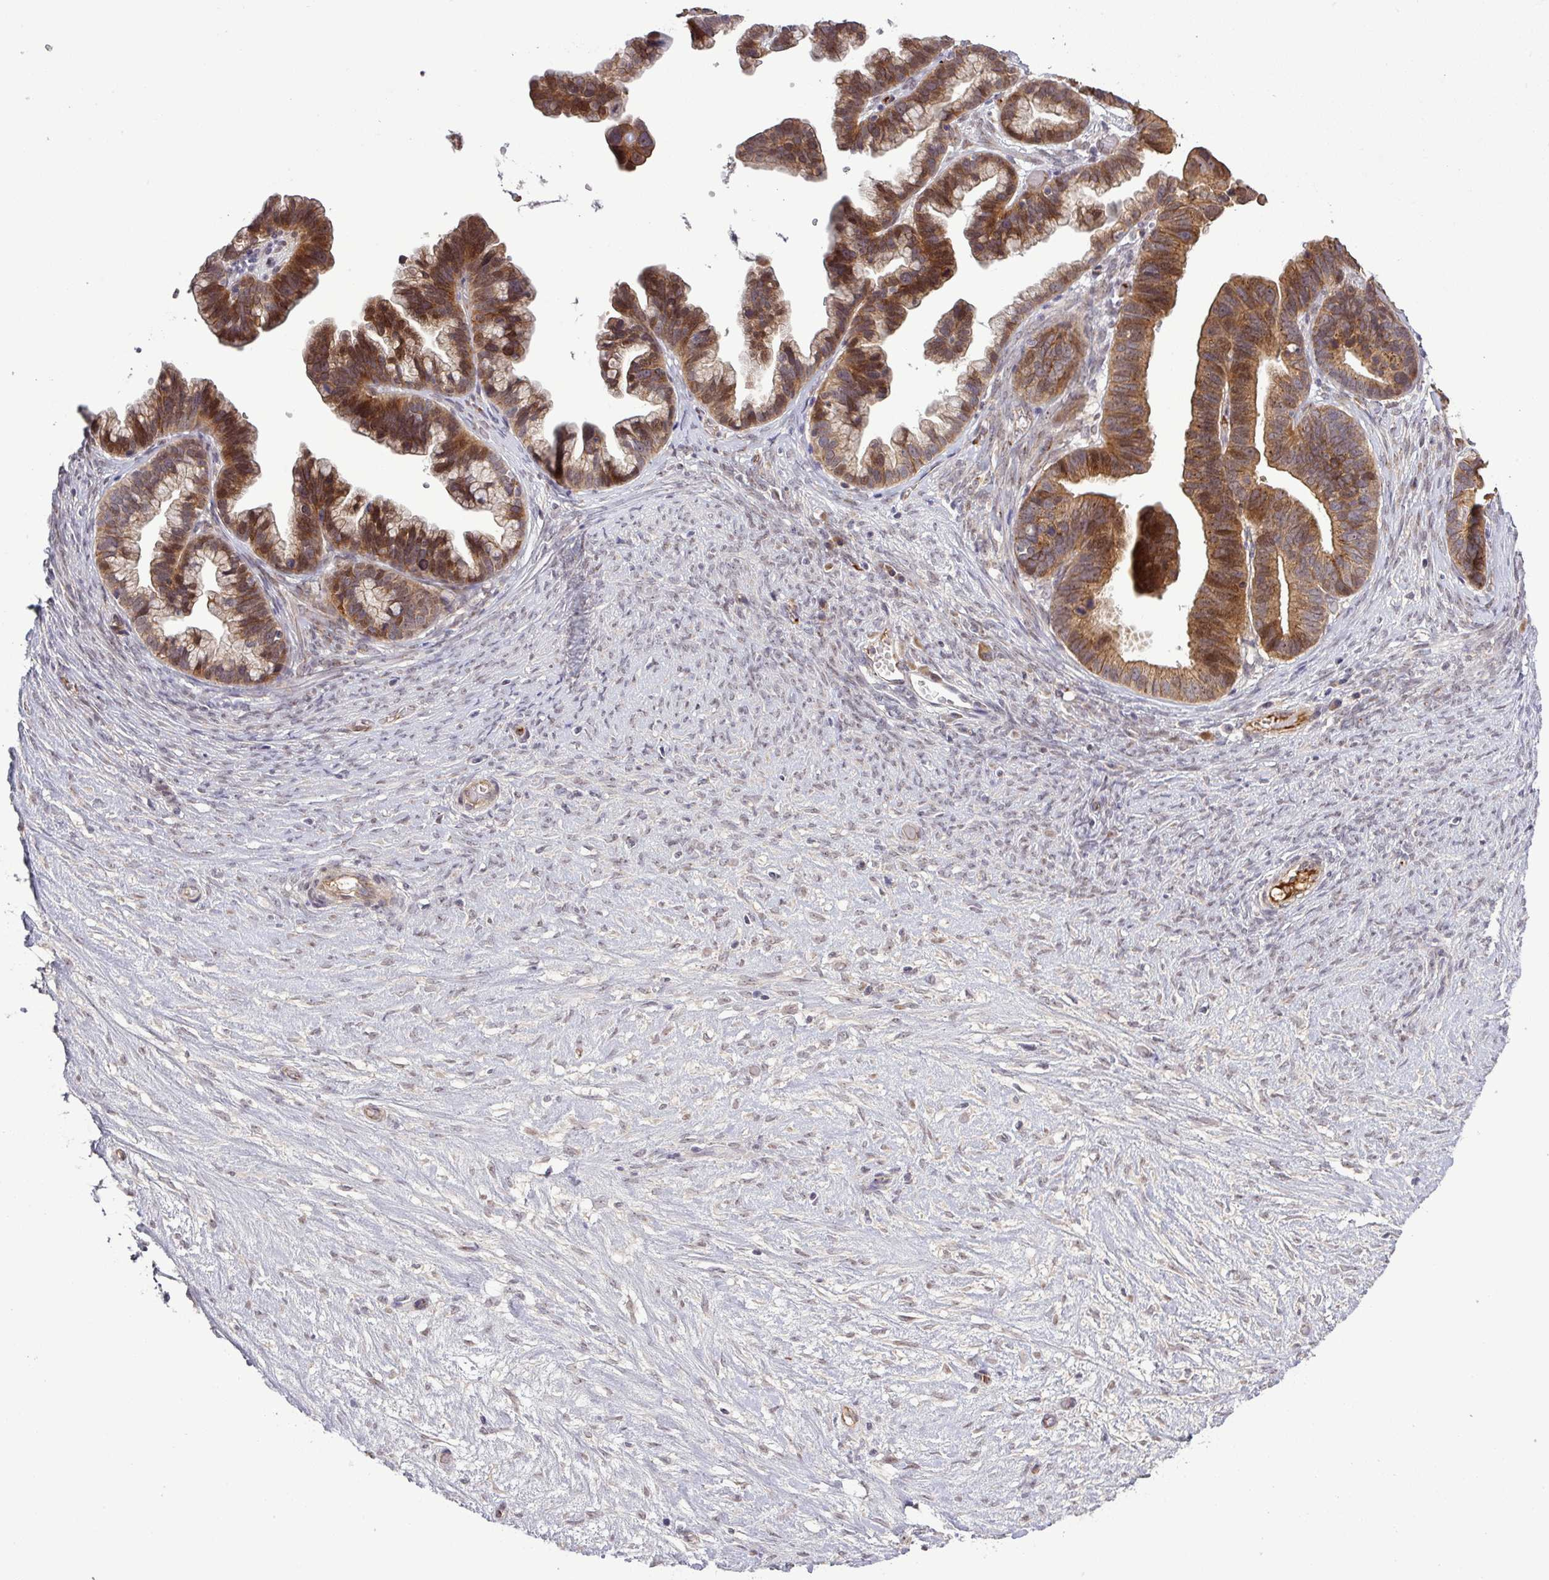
{"staining": {"intensity": "strong", "quantity": ">75%", "location": "cytoplasmic/membranous"}, "tissue": "ovarian cancer", "cell_type": "Tumor cells", "image_type": "cancer", "snomed": [{"axis": "morphology", "description": "Cystadenocarcinoma, serous, NOS"}, {"axis": "topography", "description": "Ovary"}], "caption": "A histopathology image showing strong cytoplasmic/membranous expression in about >75% of tumor cells in ovarian serous cystadenocarcinoma, as visualized by brown immunohistochemical staining.", "gene": "PCDH1", "patient": {"sex": "female", "age": 56}}